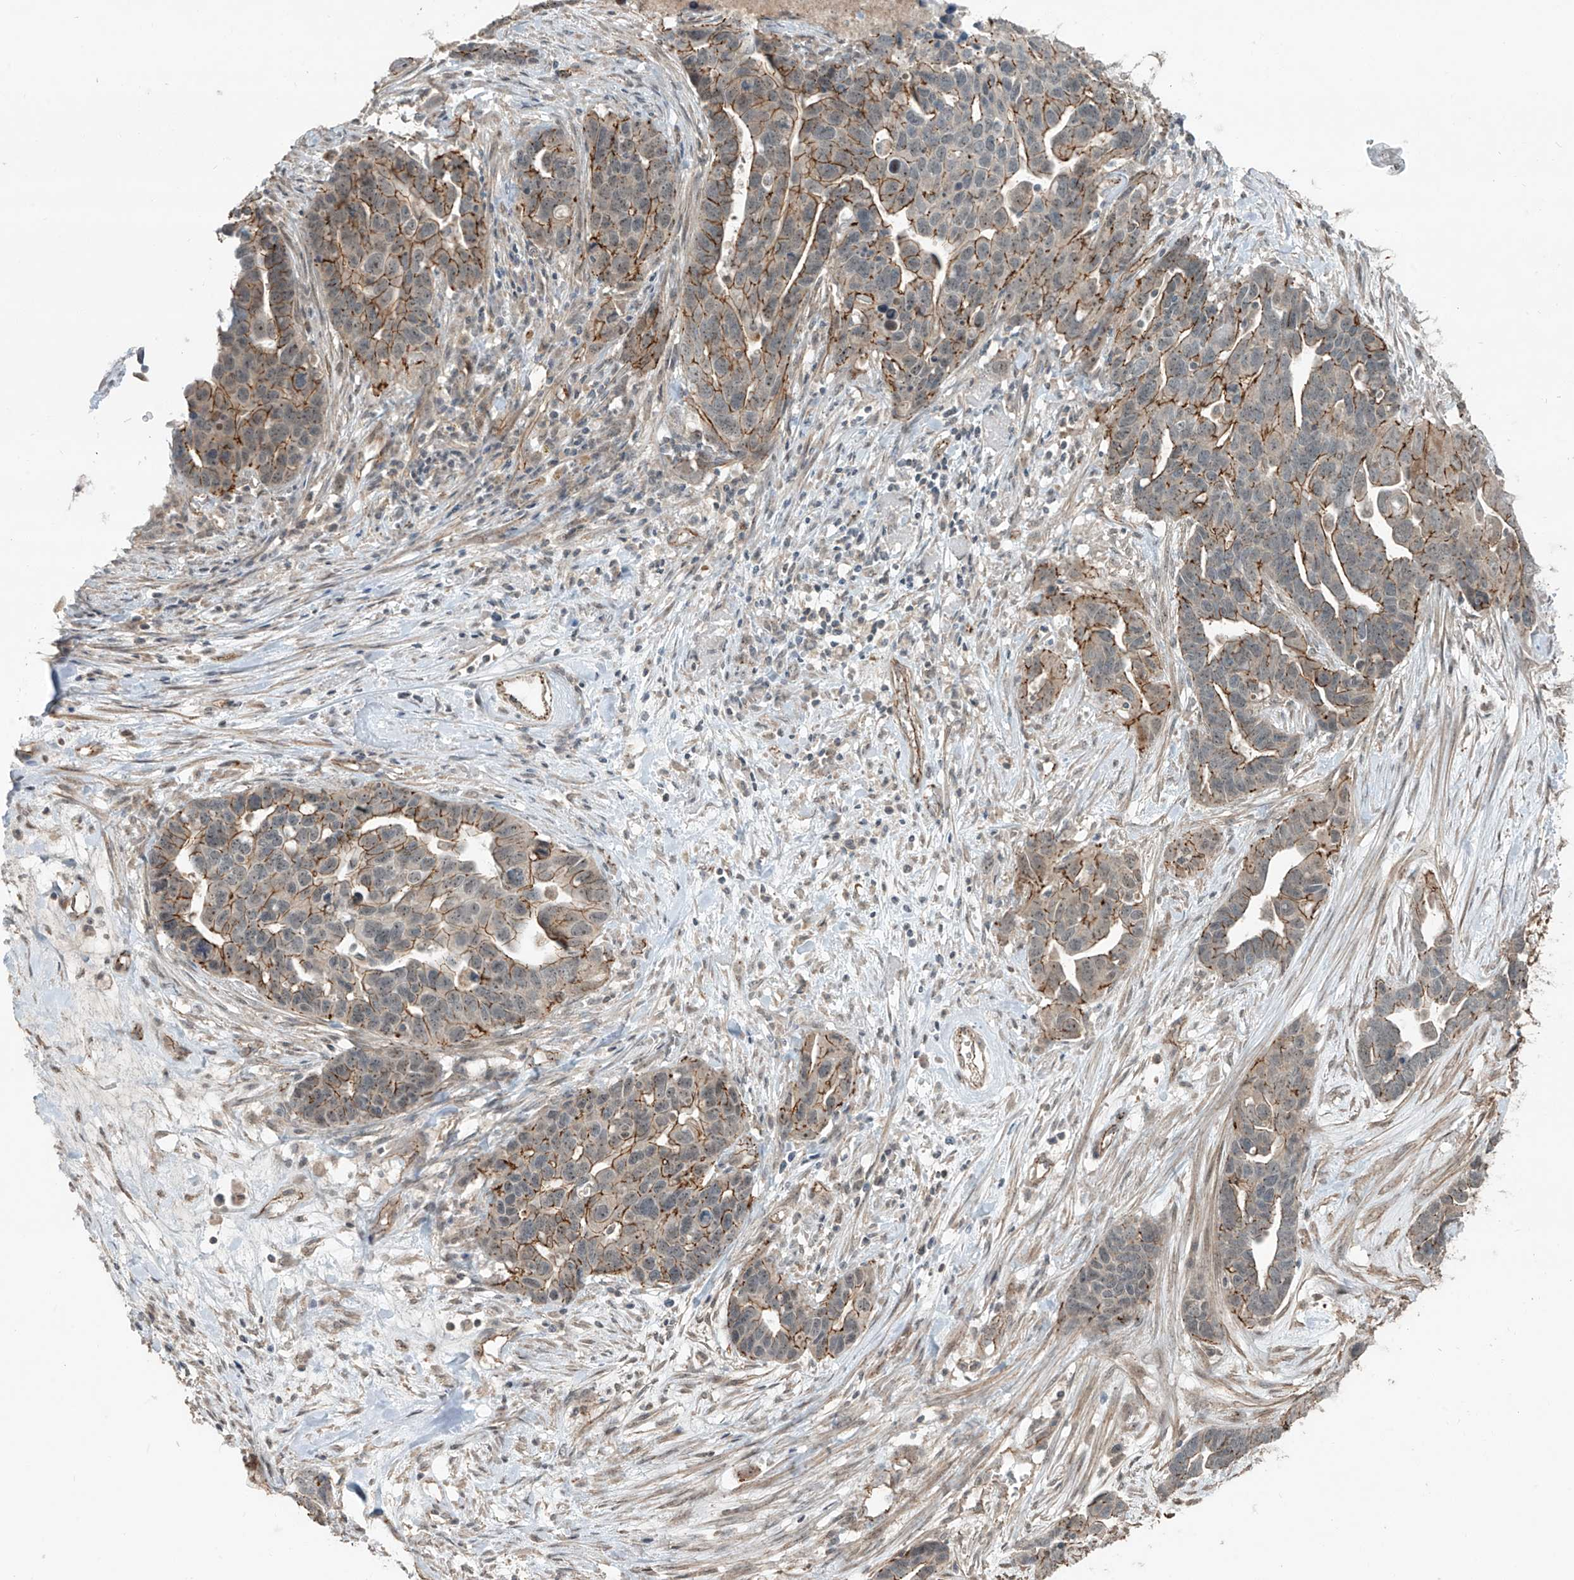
{"staining": {"intensity": "moderate", "quantity": "25%-75%", "location": "cytoplasmic/membranous"}, "tissue": "ovarian cancer", "cell_type": "Tumor cells", "image_type": "cancer", "snomed": [{"axis": "morphology", "description": "Cystadenocarcinoma, serous, NOS"}, {"axis": "topography", "description": "Ovary"}], "caption": "An image showing moderate cytoplasmic/membranous expression in approximately 25%-75% of tumor cells in ovarian cancer, as visualized by brown immunohistochemical staining.", "gene": "ZNF16", "patient": {"sex": "female", "age": 54}}